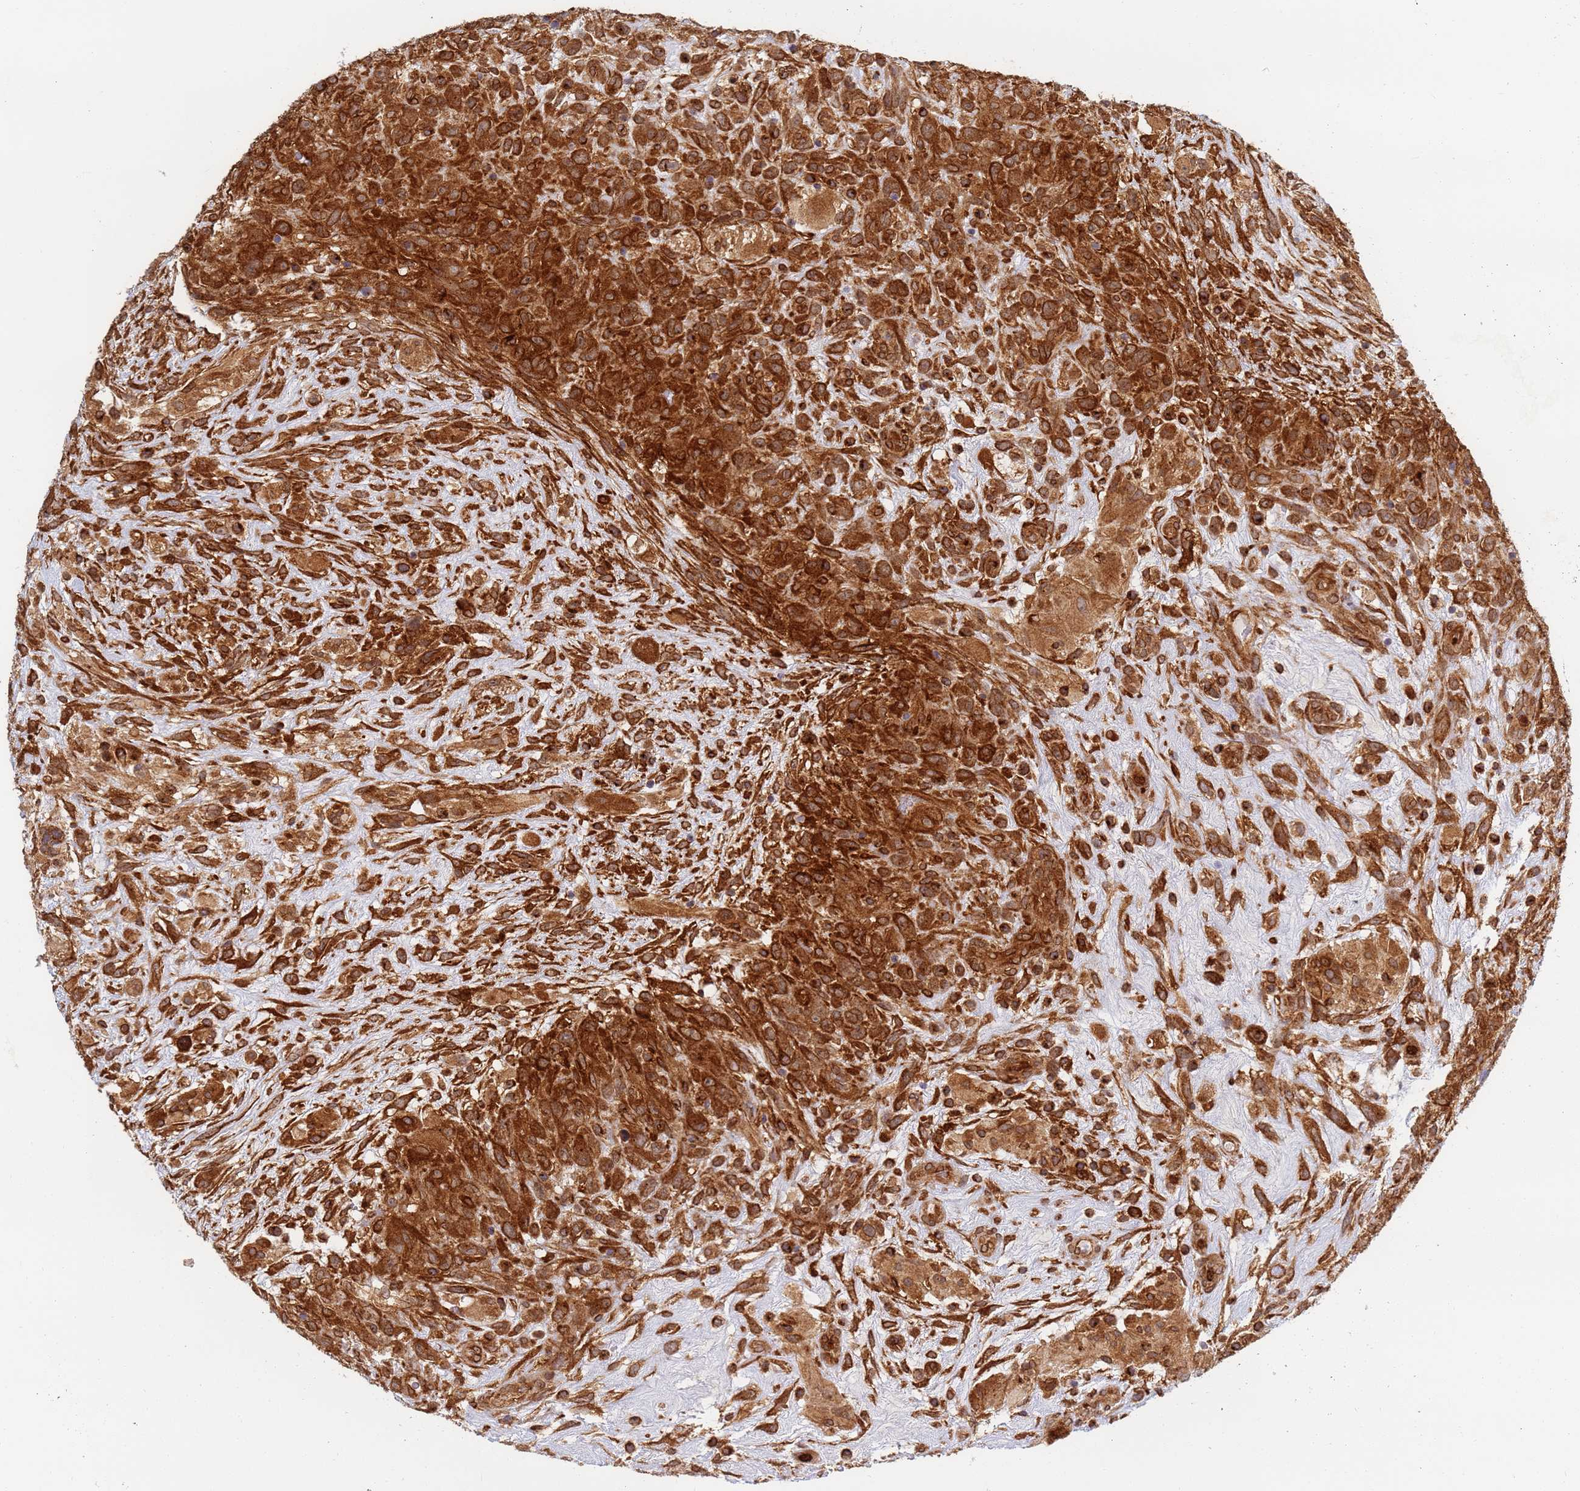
{"staining": {"intensity": "strong", "quantity": ">75%", "location": "cytoplasmic/membranous"}, "tissue": "glioma", "cell_type": "Tumor cells", "image_type": "cancer", "snomed": [{"axis": "morphology", "description": "Glioma, malignant, High grade"}, {"axis": "topography", "description": "Brain"}], "caption": "Malignant high-grade glioma stained with a protein marker reveals strong staining in tumor cells.", "gene": "CEP170", "patient": {"sex": "male", "age": 61}}